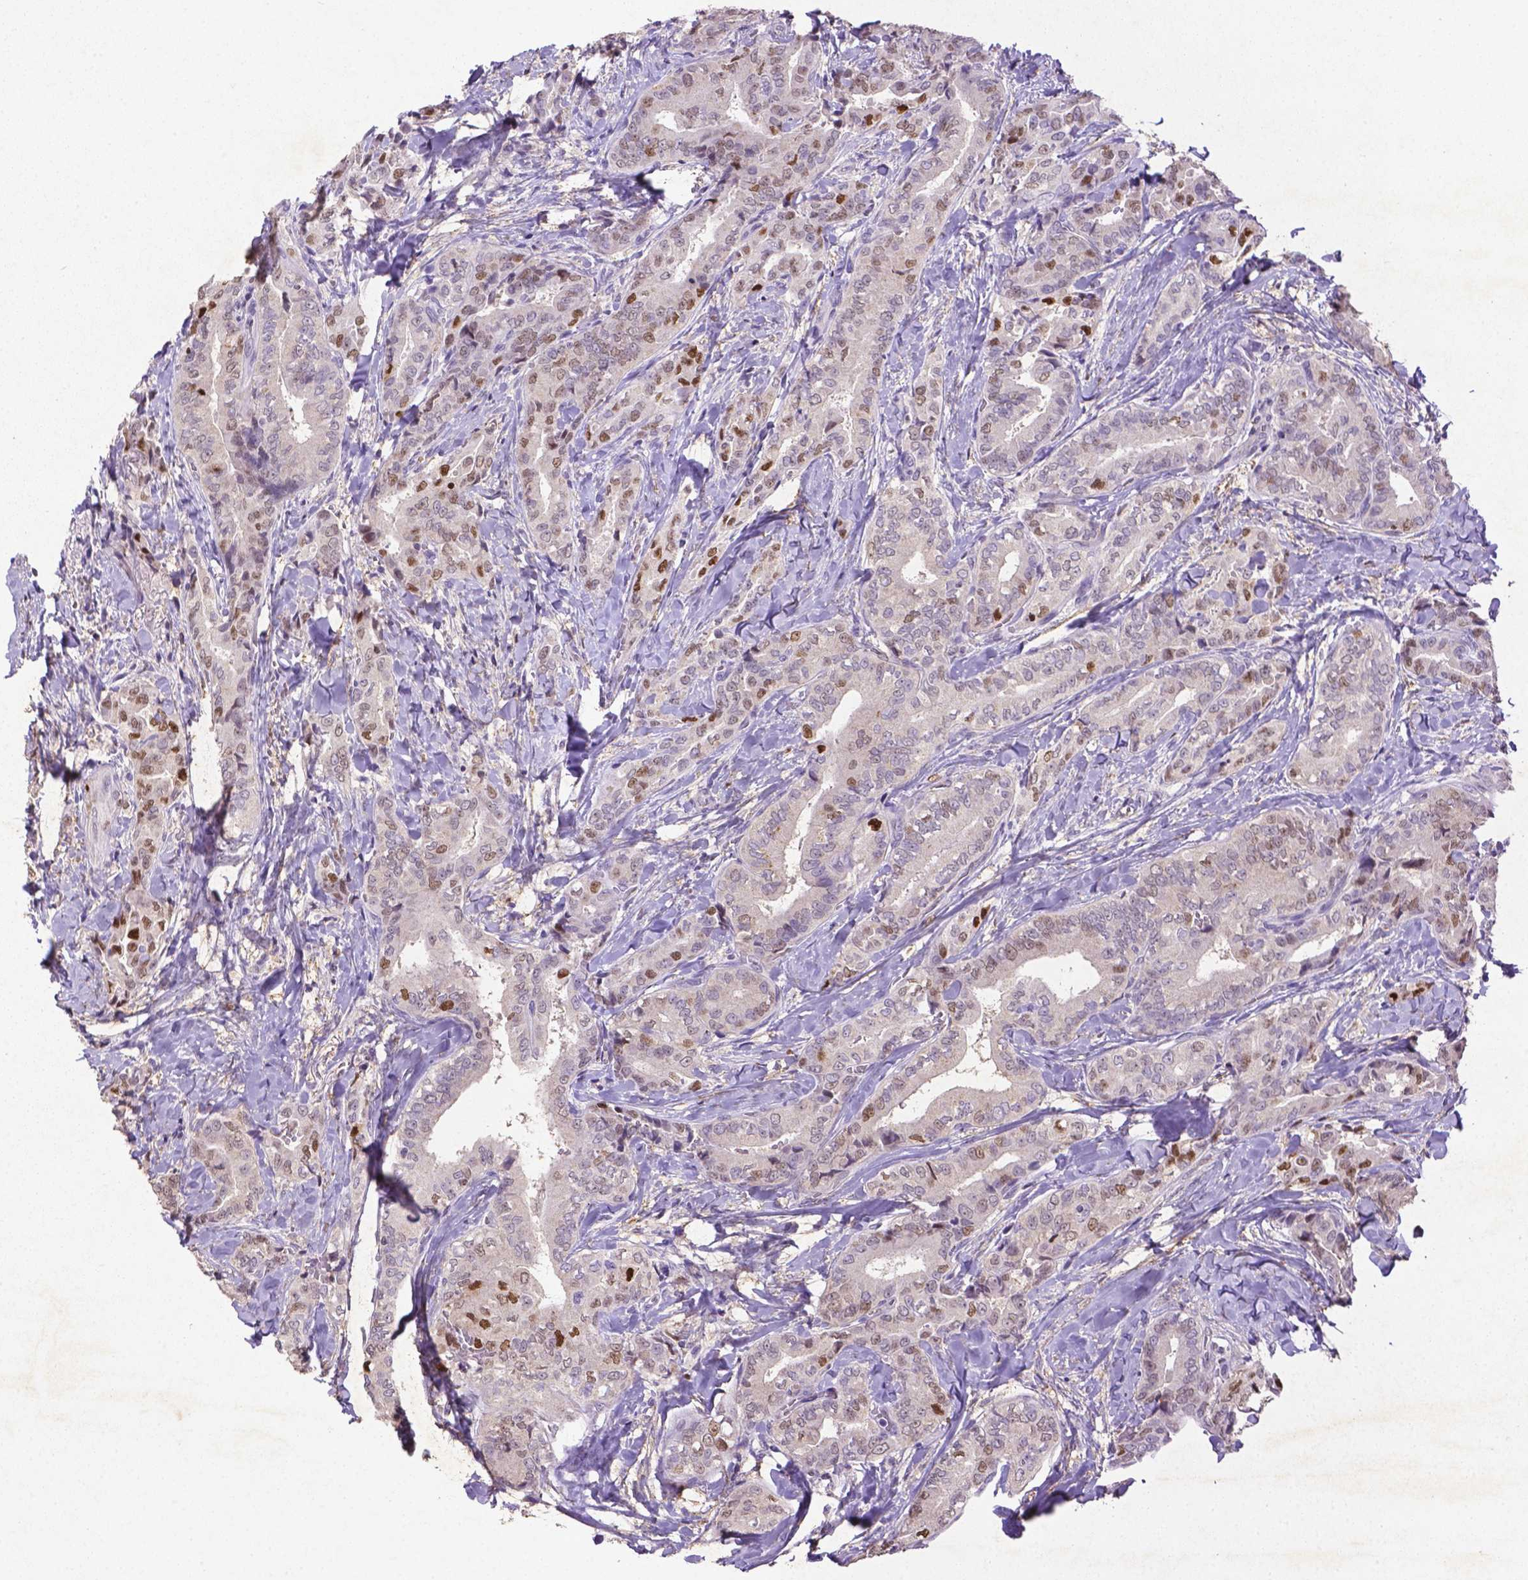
{"staining": {"intensity": "moderate", "quantity": "25%-75%", "location": "nuclear"}, "tissue": "thyroid cancer", "cell_type": "Tumor cells", "image_type": "cancer", "snomed": [{"axis": "morphology", "description": "Papillary adenocarcinoma, NOS"}, {"axis": "topography", "description": "Thyroid gland"}], "caption": "Protein expression analysis of thyroid papillary adenocarcinoma displays moderate nuclear positivity in about 25%-75% of tumor cells.", "gene": "CDKN1A", "patient": {"sex": "male", "age": 61}}